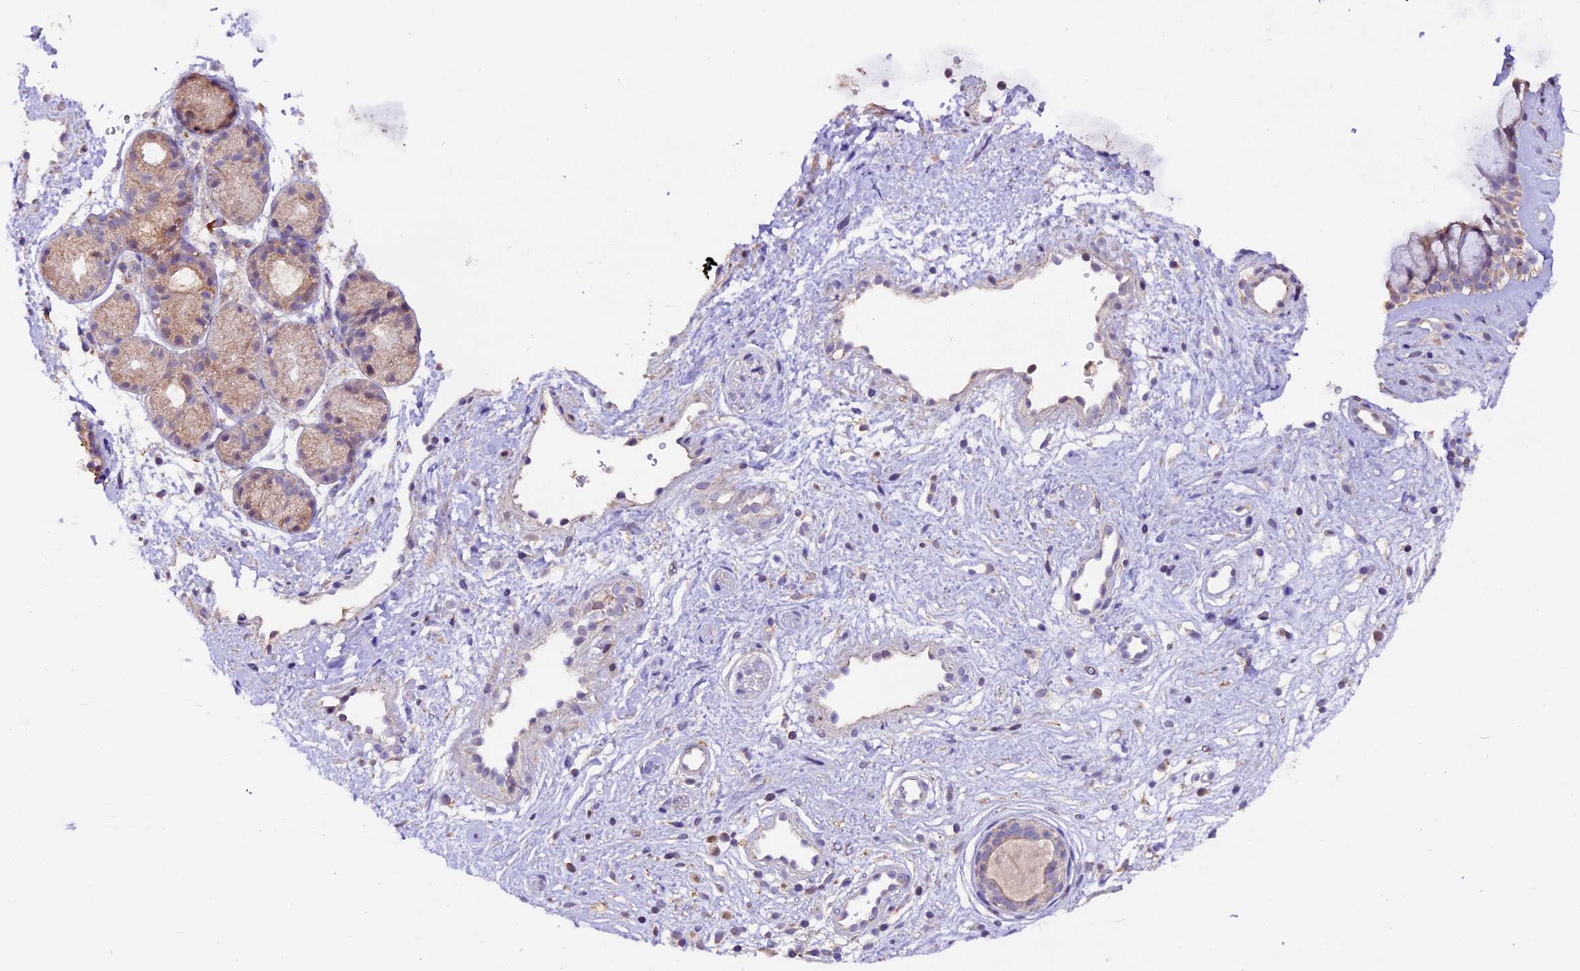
{"staining": {"intensity": "moderate", "quantity": "25%-75%", "location": "cytoplasmic/membranous"}, "tissue": "nasopharynx", "cell_type": "Respiratory epithelial cells", "image_type": "normal", "snomed": [{"axis": "morphology", "description": "Normal tissue, NOS"}, {"axis": "topography", "description": "Nasopharynx"}], "caption": "Brown immunohistochemical staining in normal nasopharynx displays moderate cytoplasmic/membranous expression in approximately 25%-75% of respiratory epithelial cells.", "gene": "DDX28", "patient": {"sex": "male", "age": 32}}